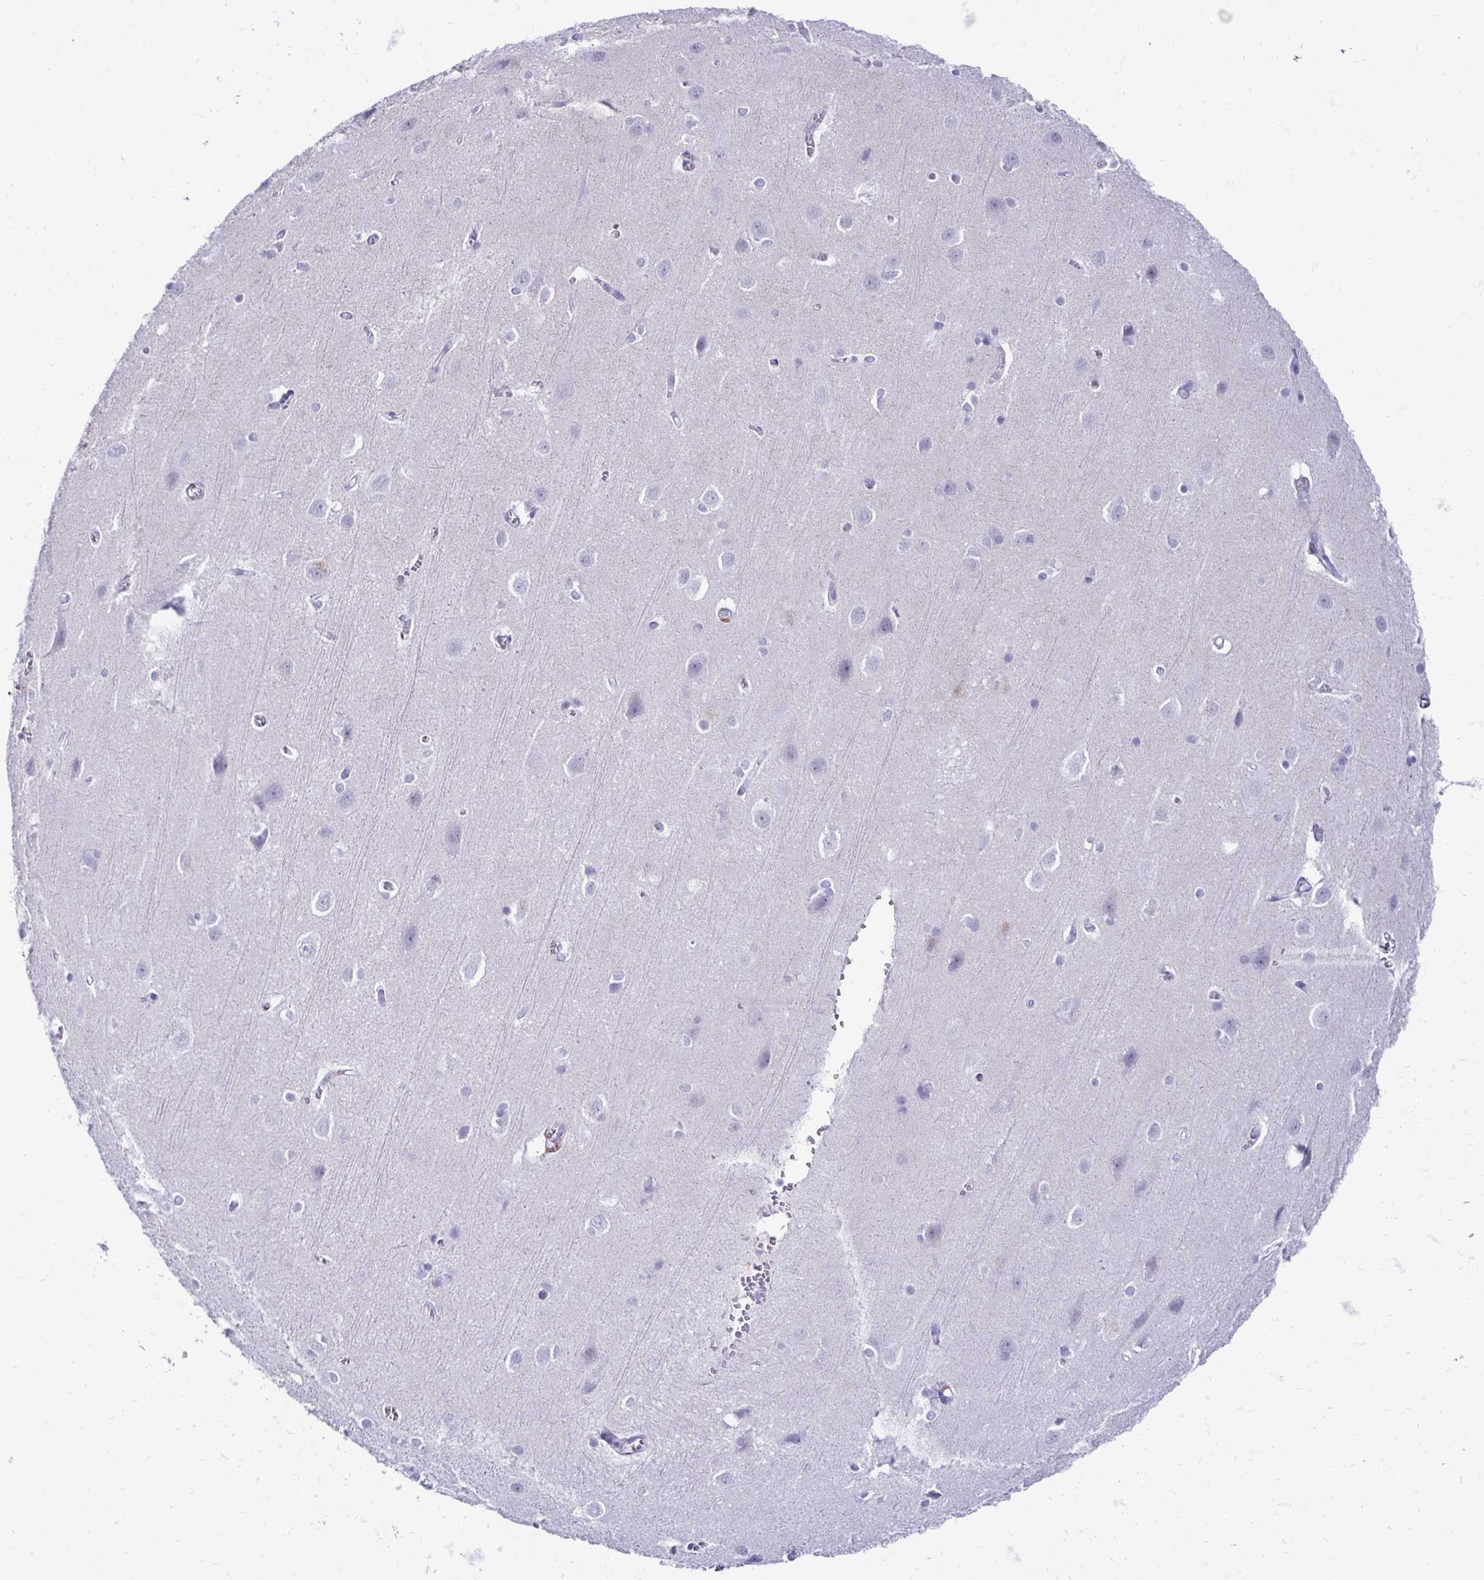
{"staining": {"intensity": "negative", "quantity": "none", "location": "none"}, "tissue": "cerebral cortex", "cell_type": "Endothelial cells", "image_type": "normal", "snomed": [{"axis": "morphology", "description": "Normal tissue, NOS"}, {"axis": "topography", "description": "Cerebral cortex"}], "caption": "Human cerebral cortex stained for a protein using immunohistochemistry (IHC) displays no positivity in endothelial cells.", "gene": "RHBDL3", "patient": {"sex": "male", "age": 37}}